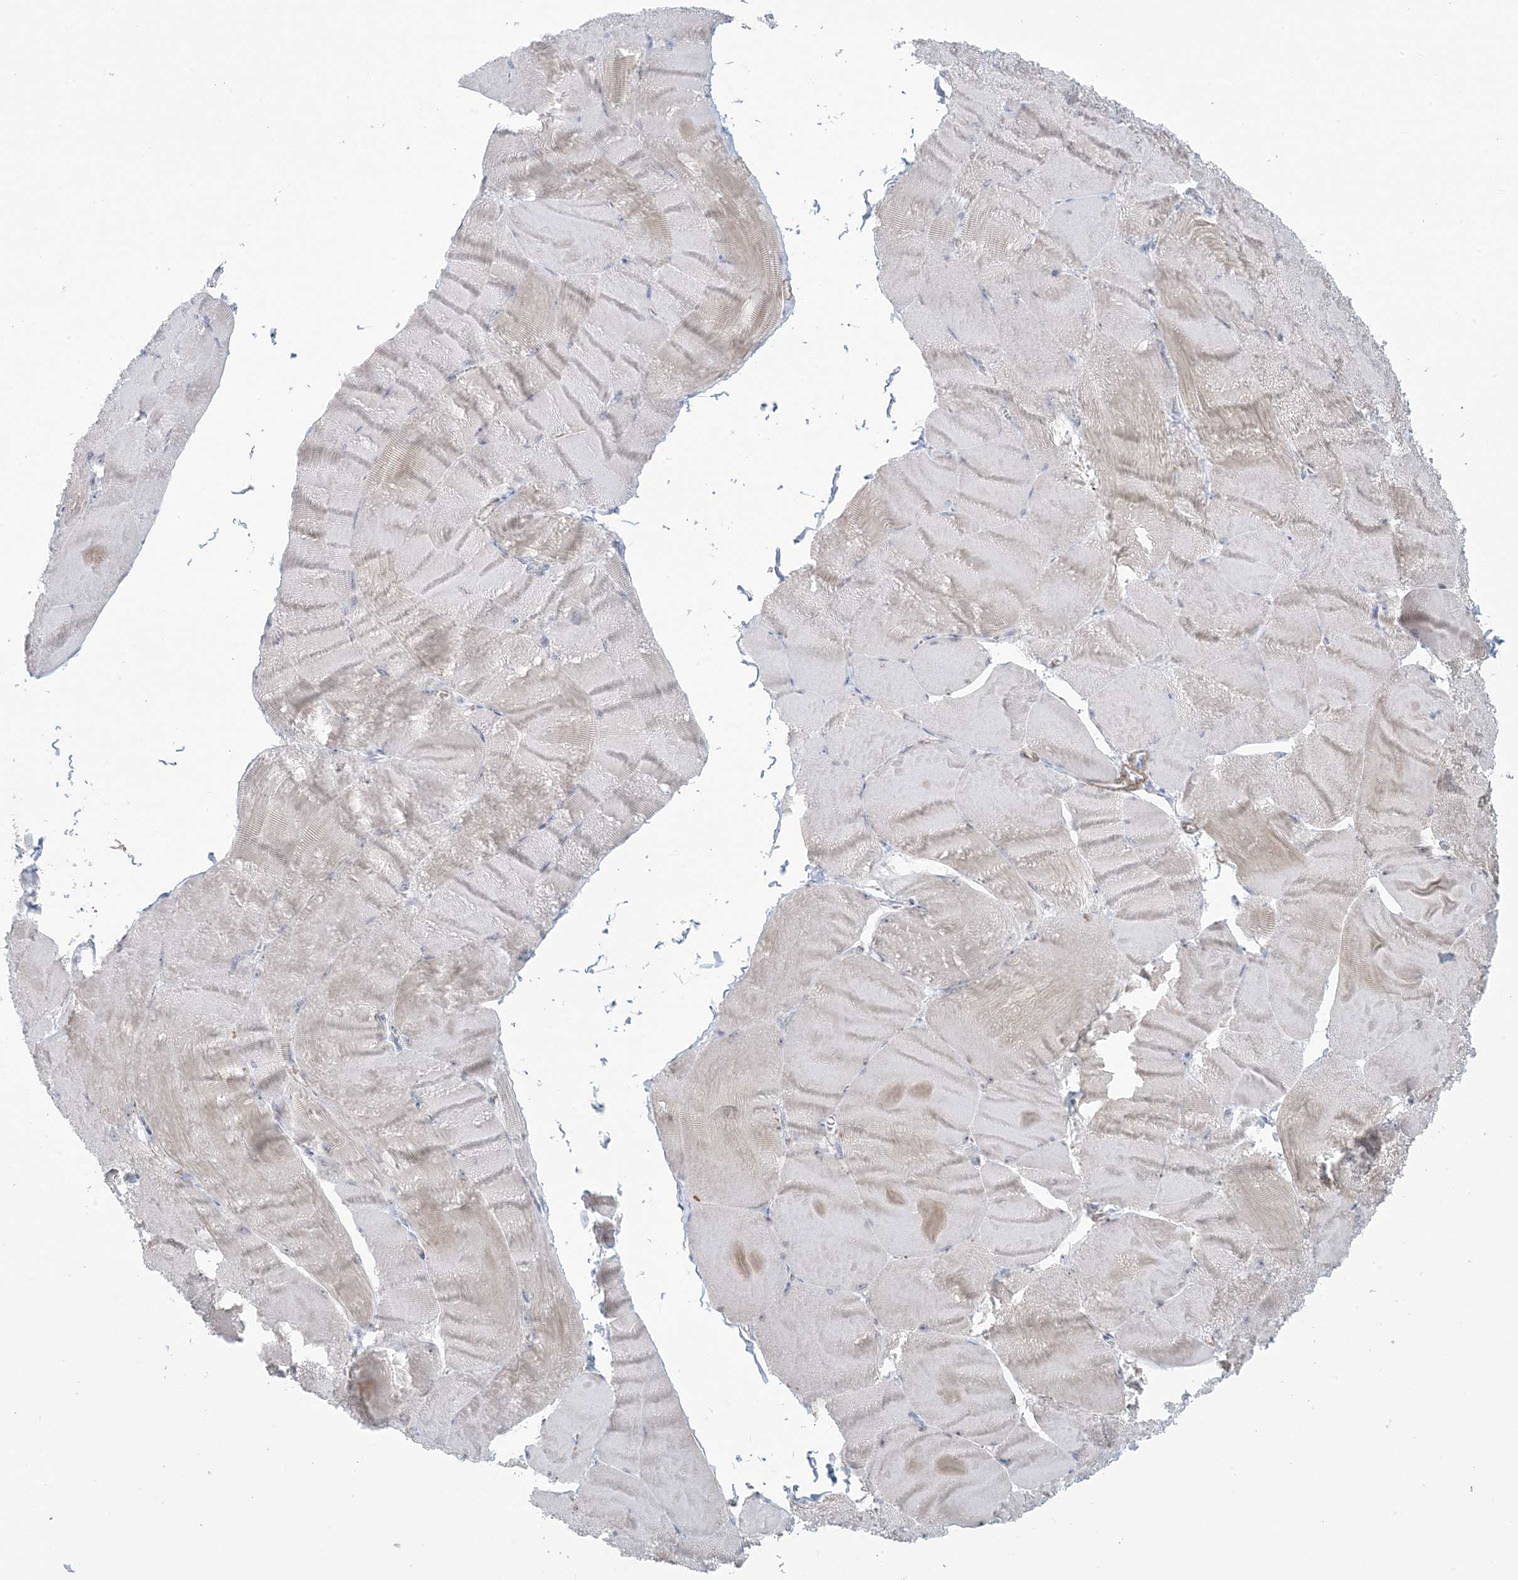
{"staining": {"intensity": "weak", "quantity": "<25%", "location": "cytoplasmic/membranous"}, "tissue": "skeletal muscle", "cell_type": "Myocytes", "image_type": "normal", "snomed": [{"axis": "morphology", "description": "Normal tissue, NOS"}, {"axis": "morphology", "description": "Basal cell carcinoma"}, {"axis": "topography", "description": "Skeletal muscle"}], "caption": "A photomicrograph of skeletal muscle stained for a protein reveals no brown staining in myocytes. (Immunohistochemistry (ihc), brightfield microscopy, high magnification).", "gene": "AGXT", "patient": {"sex": "female", "age": 64}}